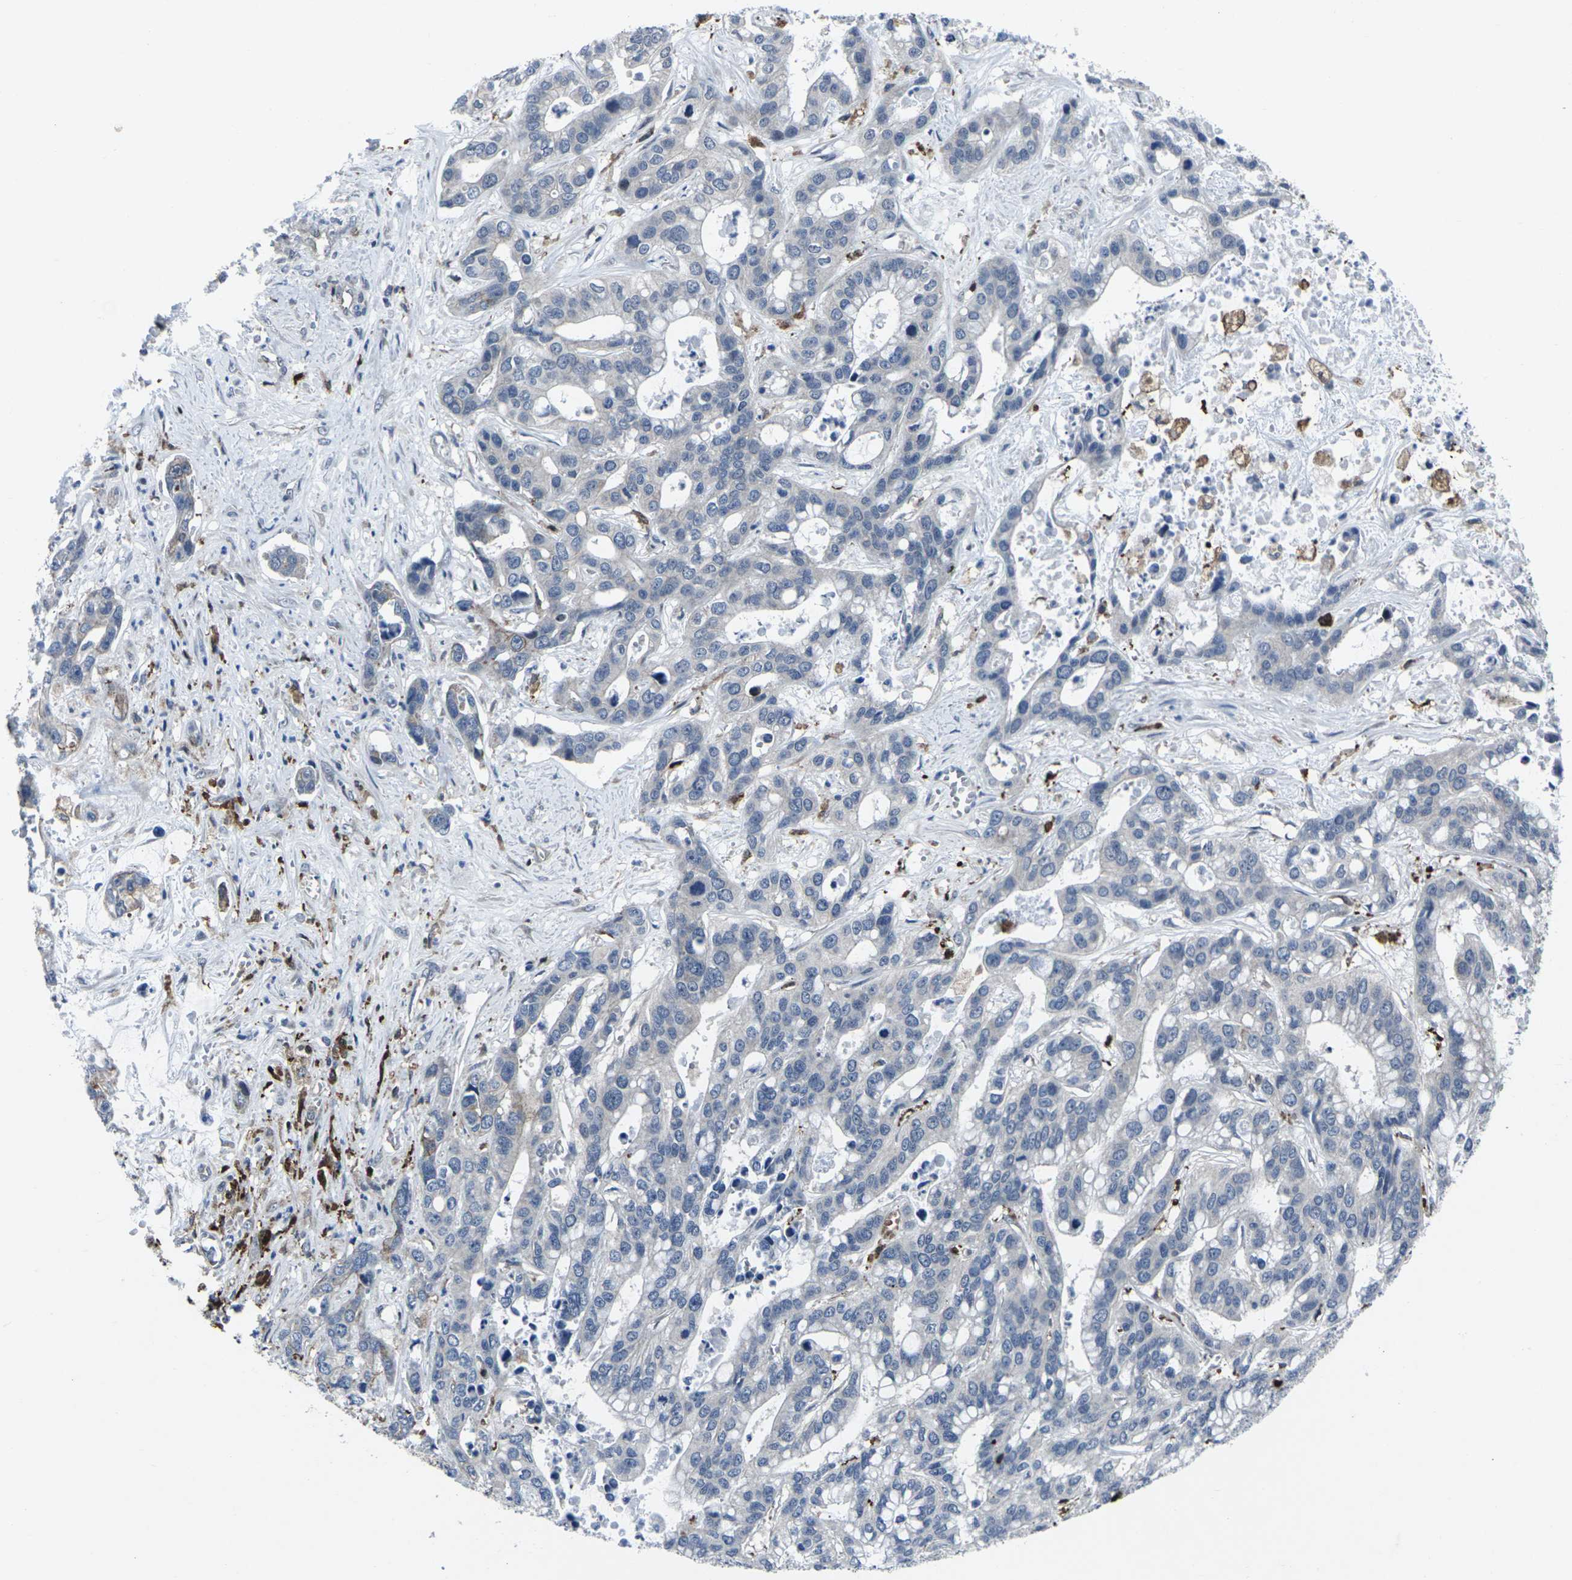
{"staining": {"intensity": "negative", "quantity": "none", "location": "none"}, "tissue": "liver cancer", "cell_type": "Tumor cells", "image_type": "cancer", "snomed": [{"axis": "morphology", "description": "Cholangiocarcinoma"}, {"axis": "topography", "description": "Liver"}], "caption": "Immunohistochemistry of human cholangiocarcinoma (liver) demonstrates no expression in tumor cells.", "gene": "STAT4", "patient": {"sex": "female", "age": 65}}